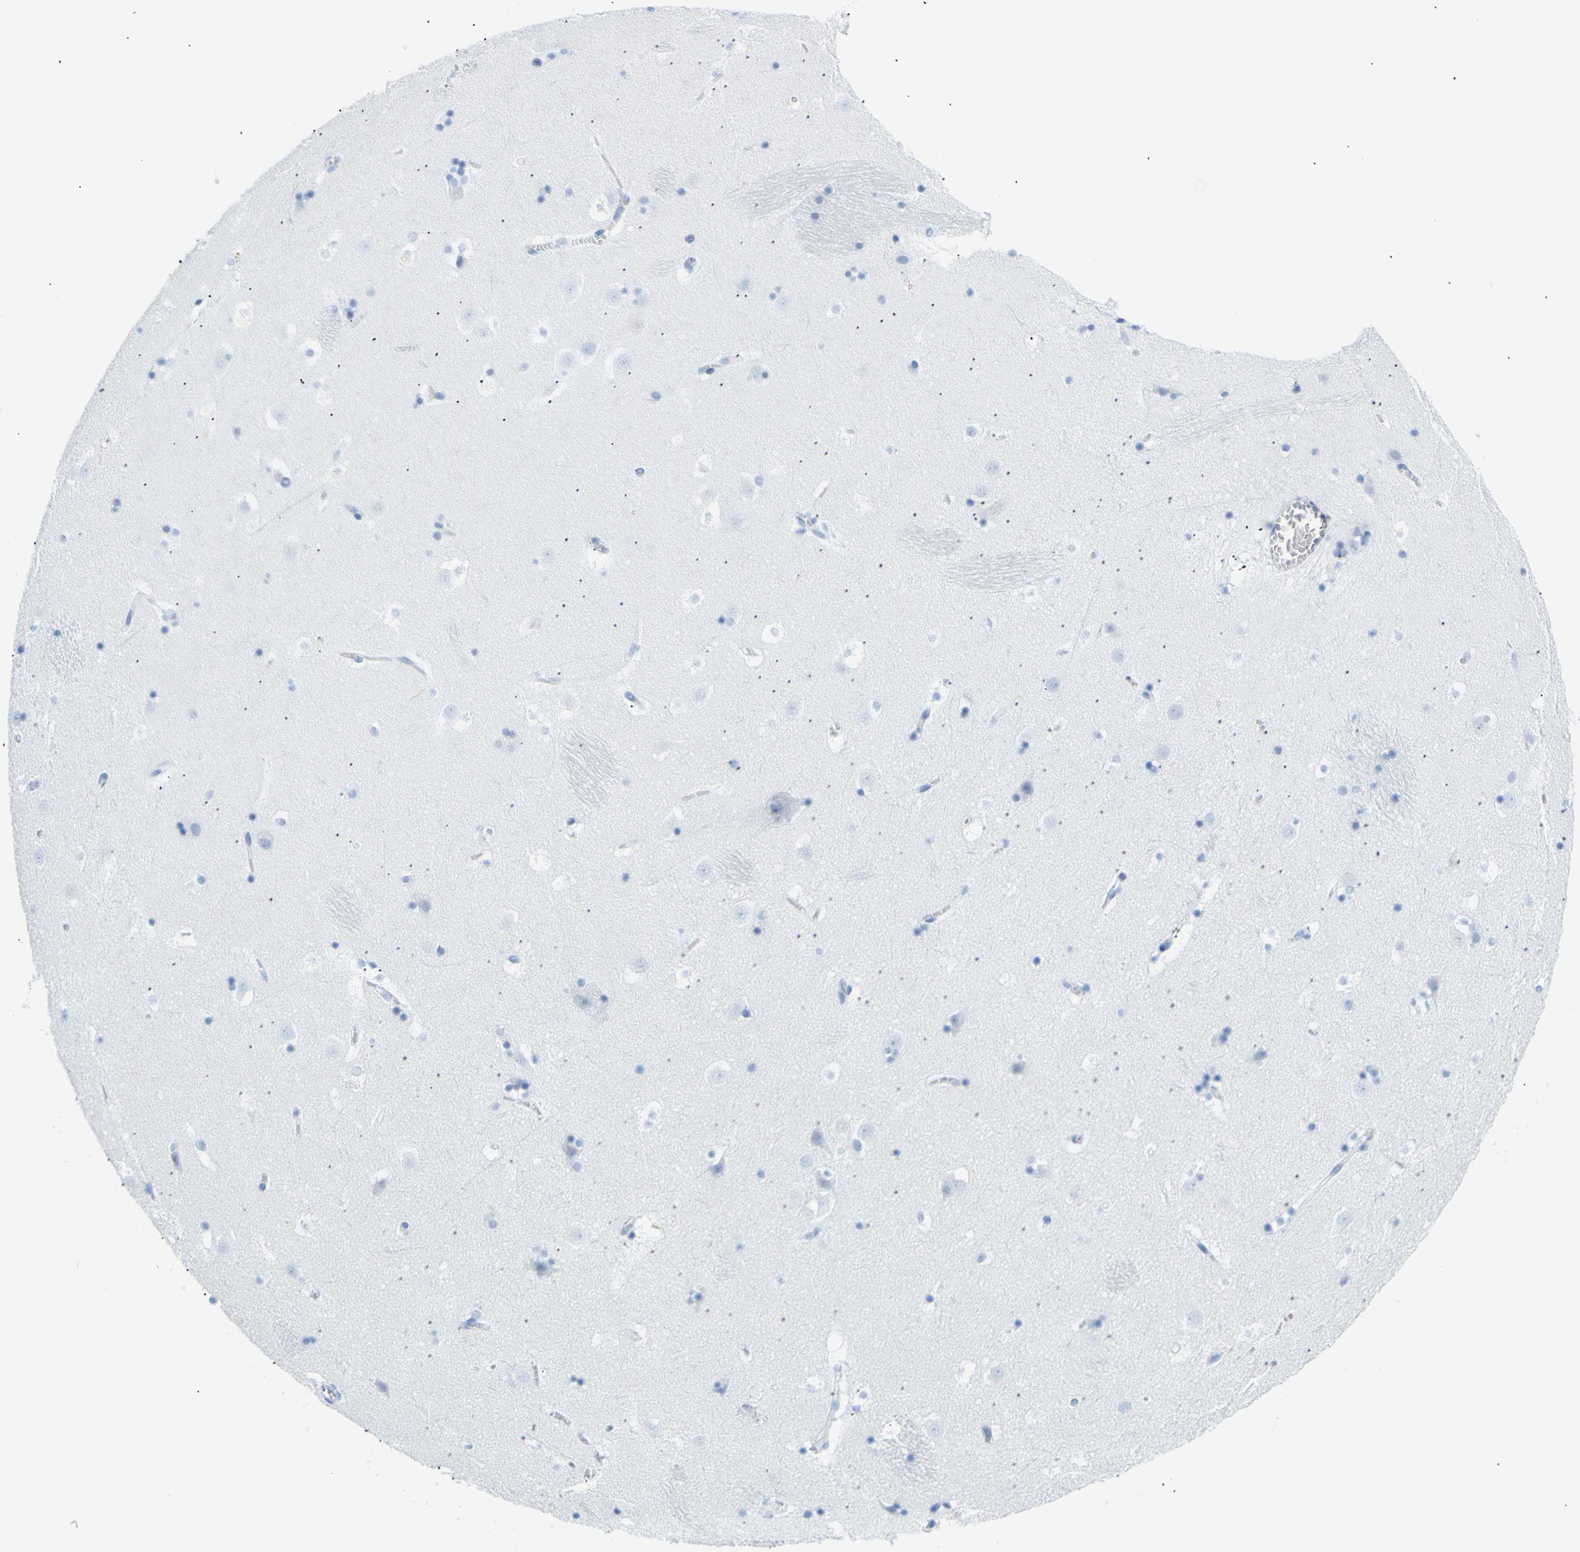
{"staining": {"intensity": "negative", "quantity": "none", "location": "none"}, "tissue": "caudate", "cell_type": "Glial cells", "image_type": "normal", "snomed": [{"axis": "morphology", "description": "Normal tissue, NOS"}, {"axis": "topography", "description": "Lateral ventricle wall"}], "caption": "An immunohistochemistry photomicrograph of benign caudate is shown. There is no staining in glial cells of caudate. (Brightfield microscopy of DAB immunohistochemistry at high magnification).", "gene": "OPN1SW", "patient": {"sex": "male", "age": 45}}